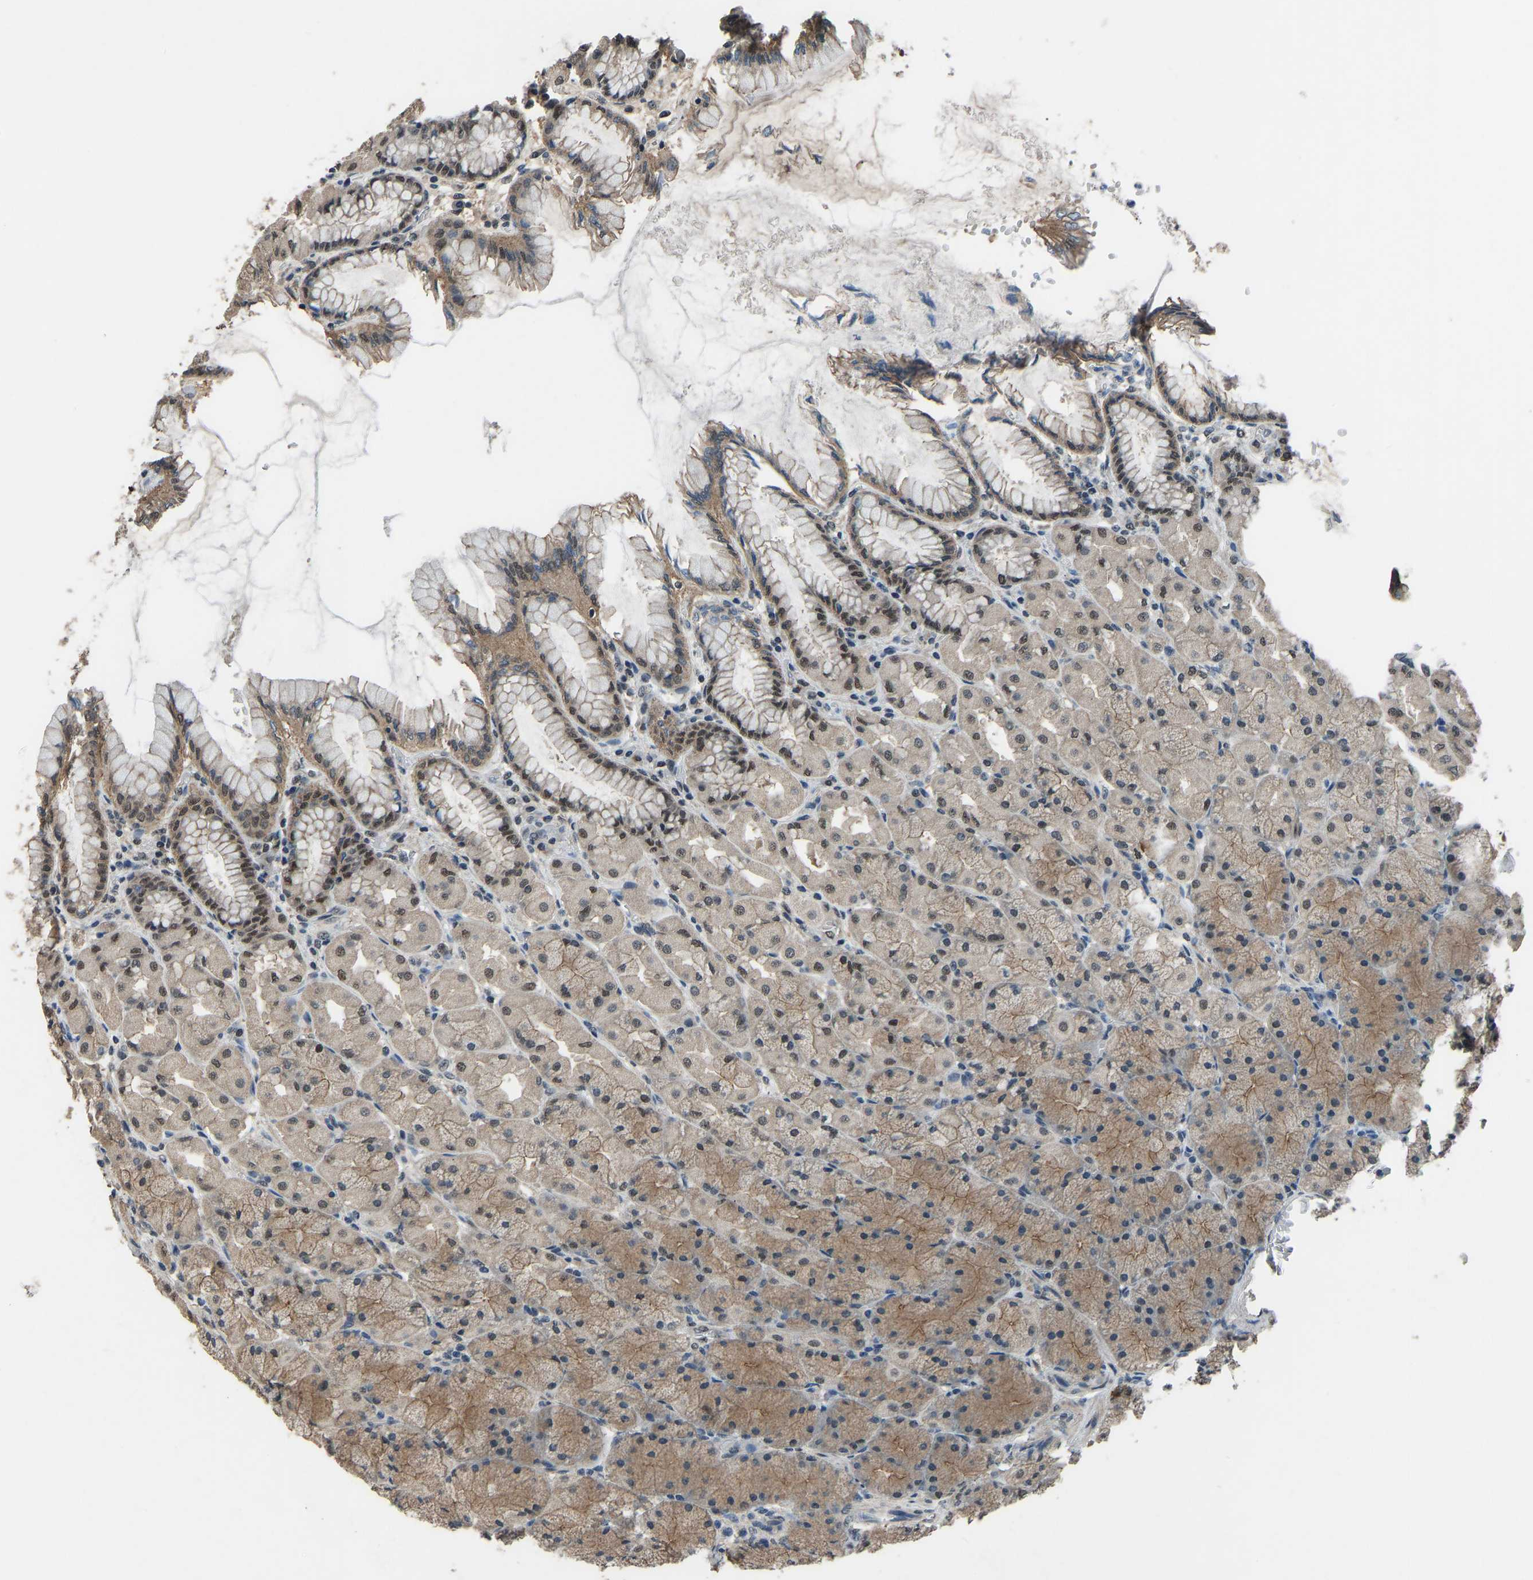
{"staining": {"intensity": "moderate", "quantity": ">75%", "location": "cytoplasmic/membranous,nuclear"}, "tissue": "stomach", "cell_type": "Glandular cells", "image_type": "normal", "snomed": [{"axis": "morphology", "description": "Normal tissue, NOS"}, {"axis": "topography", "description": "Stomach, upper"}], "caption": "A high-resolution photomicrograph shows immunohistochemistry (IHC) staining of normal stomach, which demonstrates moderate cytoplasmic/membranous,nuclear expression in about >75% of glandular cells.", "gene": "TOX4", "patient": {"sex": "female", "age": 56}}